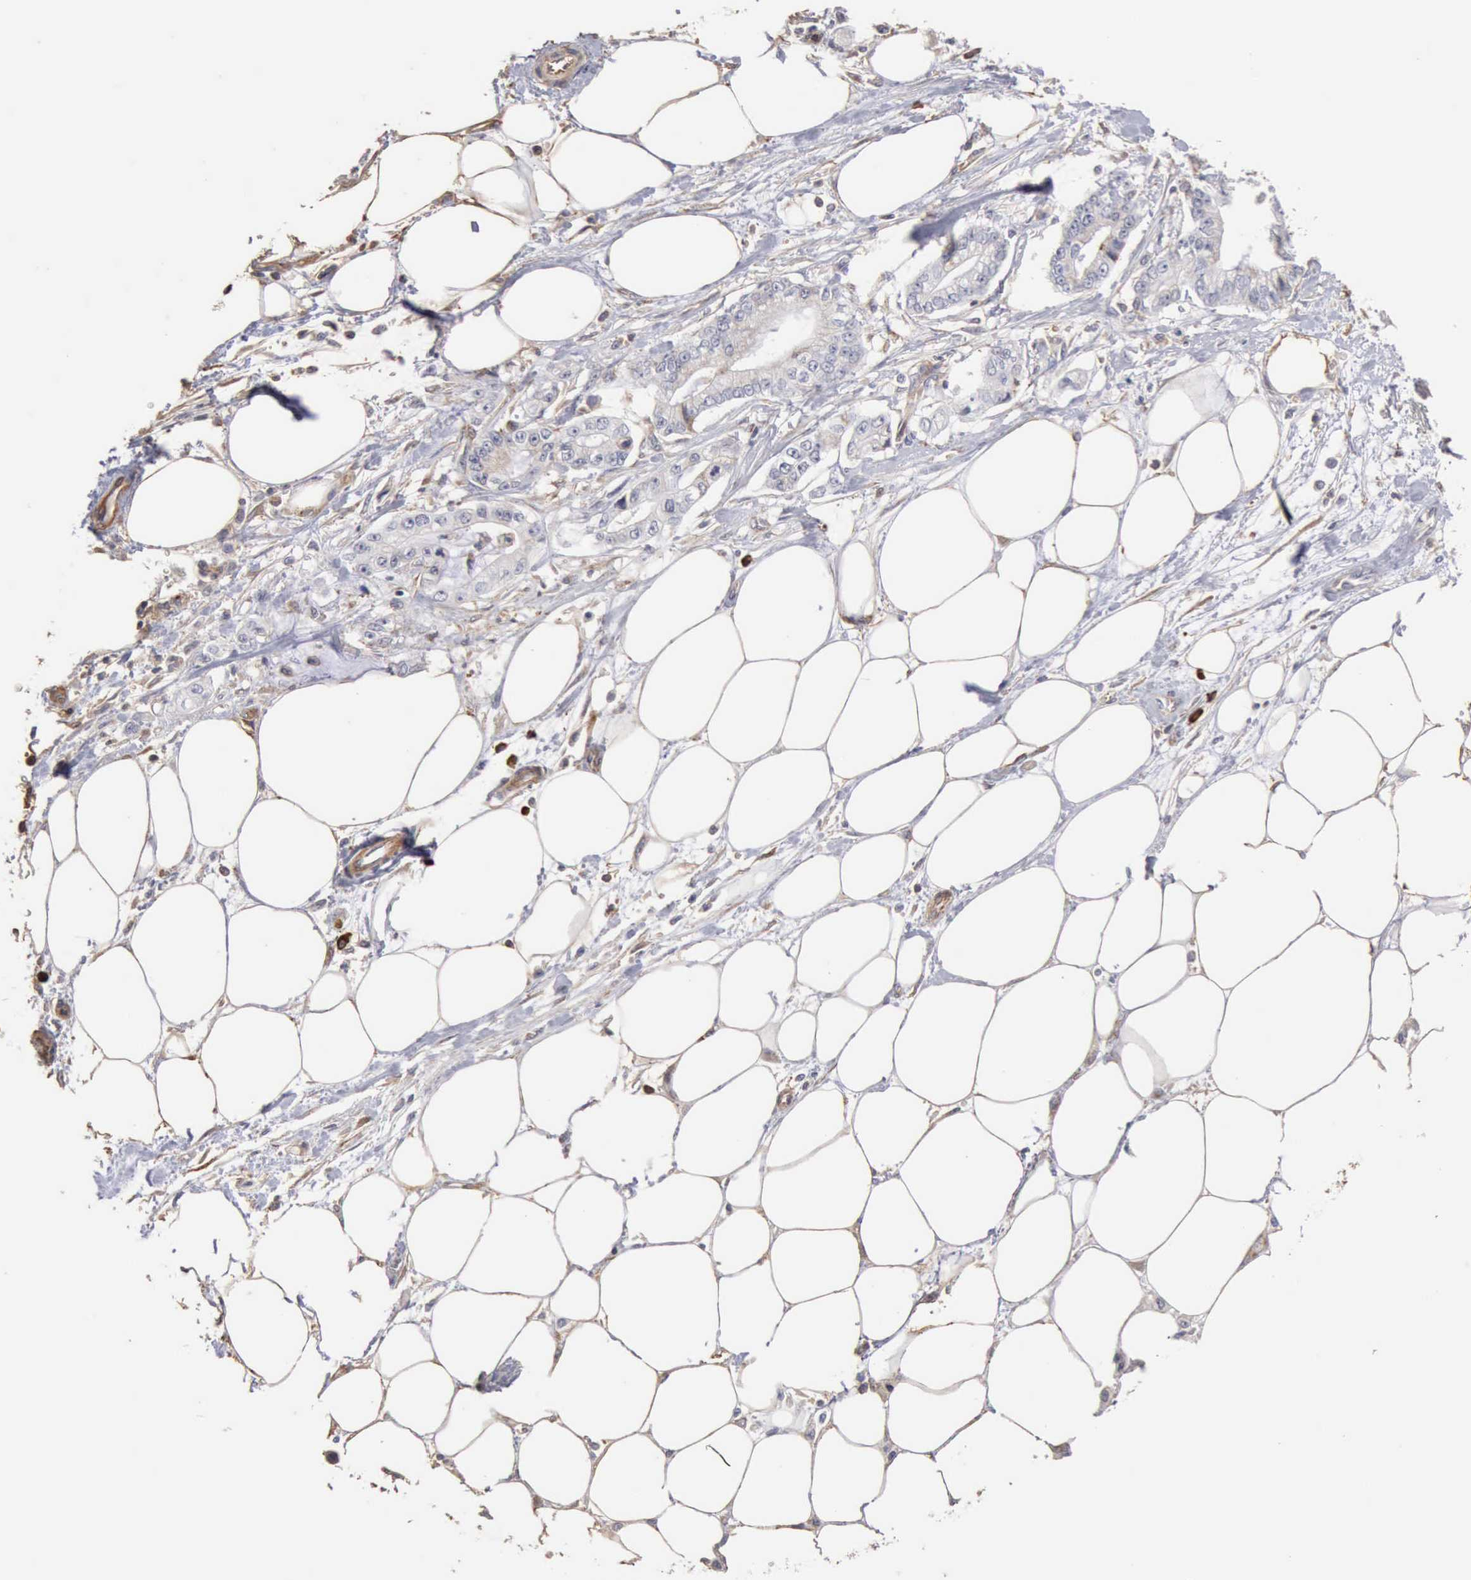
{"staining": {"intensity": "negative", "quantity": "none", "location": "none"}, "tissue": "pancreatic cancer", "cell_type": "Tumor cells", "image_type": "cancer", "snomed": [{"axis": "morphology", "description": "Adenocarcinoma, NOS"}, {"axis": "topography", "description": "Pancreas"}, {"axis": "topography", "description": "Stomach, upper"}], "caption": "DAB (3,3'-diaminobenzidine) immunohistochemical staining of pancreatic cancer reveals no significant staining in tumor cells.", "gene": "GPR101", "patient": {"sex": "male", "age": 77}}